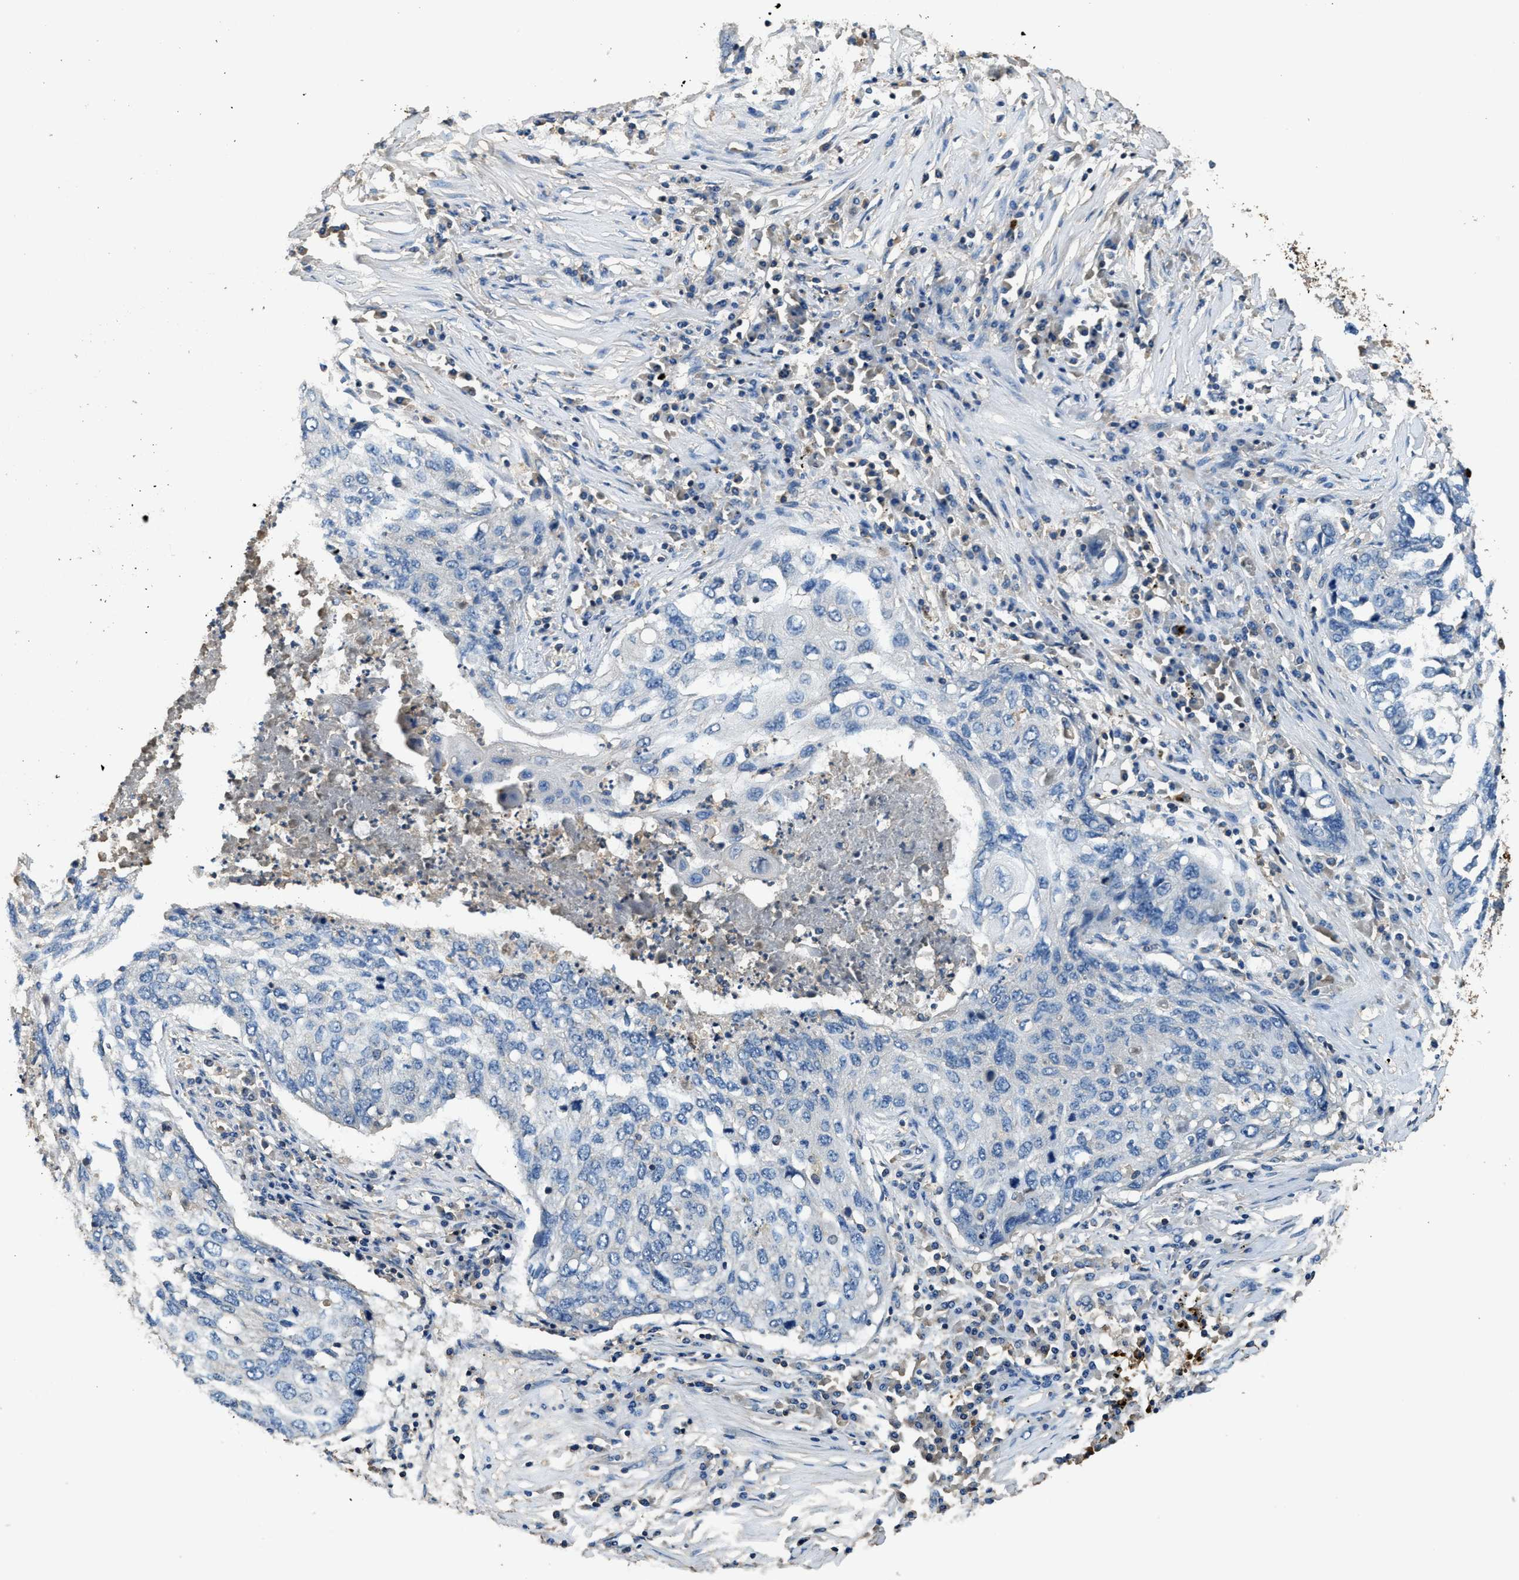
{"staining": {"intensity": "negative", "quantity": "none", "location": "none"}, "tissue": "lung cancer", "cell_type": "Tumor cells", "image_type": "cancer", "snomed": [{"axis": "morphology", "description": "Squamous cell carcinoma, NOS"}, {"axis": "topography", "description": "Lung"}], "caption": "A high-resolution photomicrograph shows immunohistochemistry (IHC) staining of lung squamous cell carcinoma, which displays no significant expression in tumor cells.", "gene": "BLOC1S1", "patient": {"sex": "female", "age": 63}}